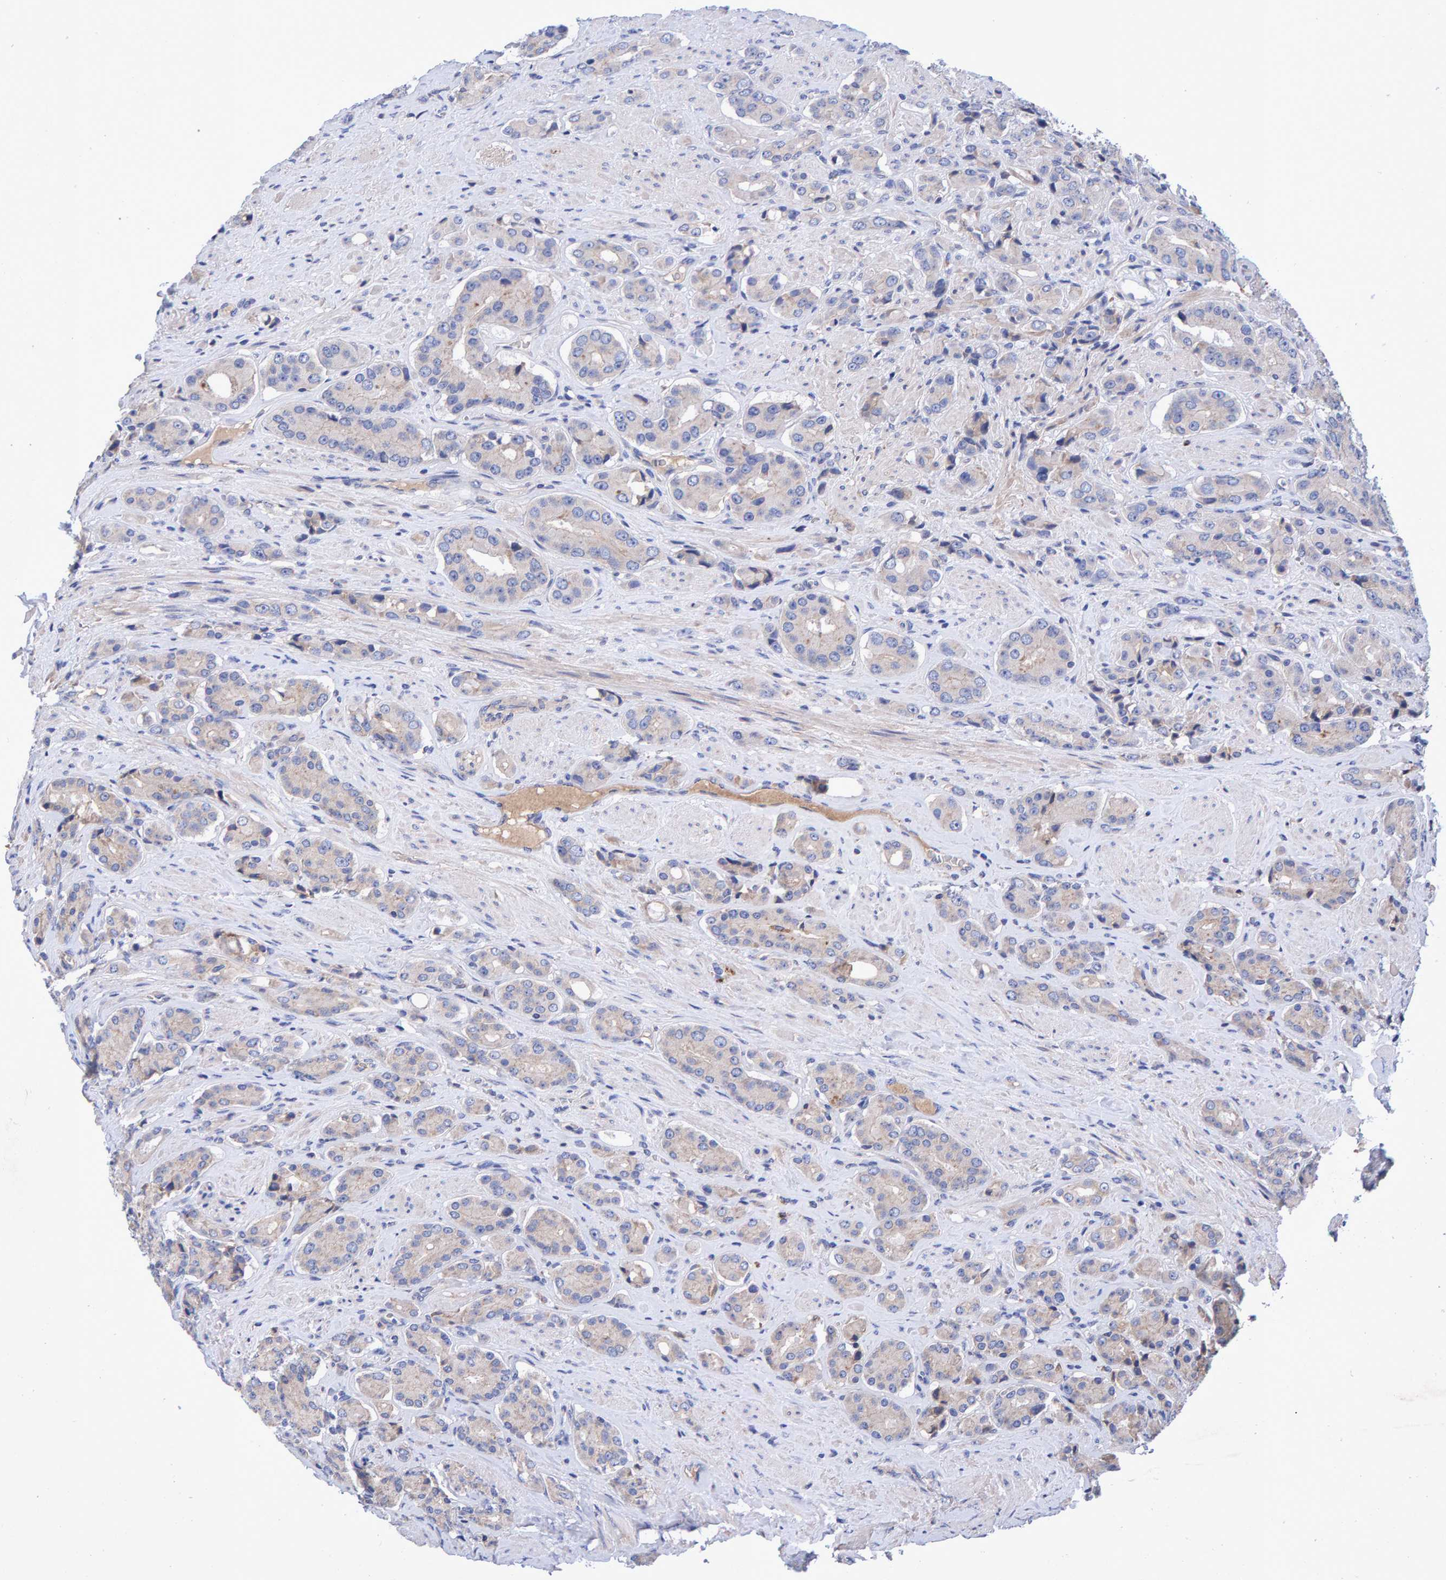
{"staining": {"intensity": "negative", "quantity": "none", "location": "none"}, "tissue": "prostate cancer", "cell_type": "Tumor cells", "image_type": "cancer", "snomed": [{"axis": "morphology", "description": "Adenocarcinoma, High grade"}, {"axis": "topography", "description": "Prostate"}], "caption": "Protein analysis of prostate cancer exhibits no significant expression in tumor cells.", "gene": "EFR3A", "patient": {"sex": "male", "age": 71}}